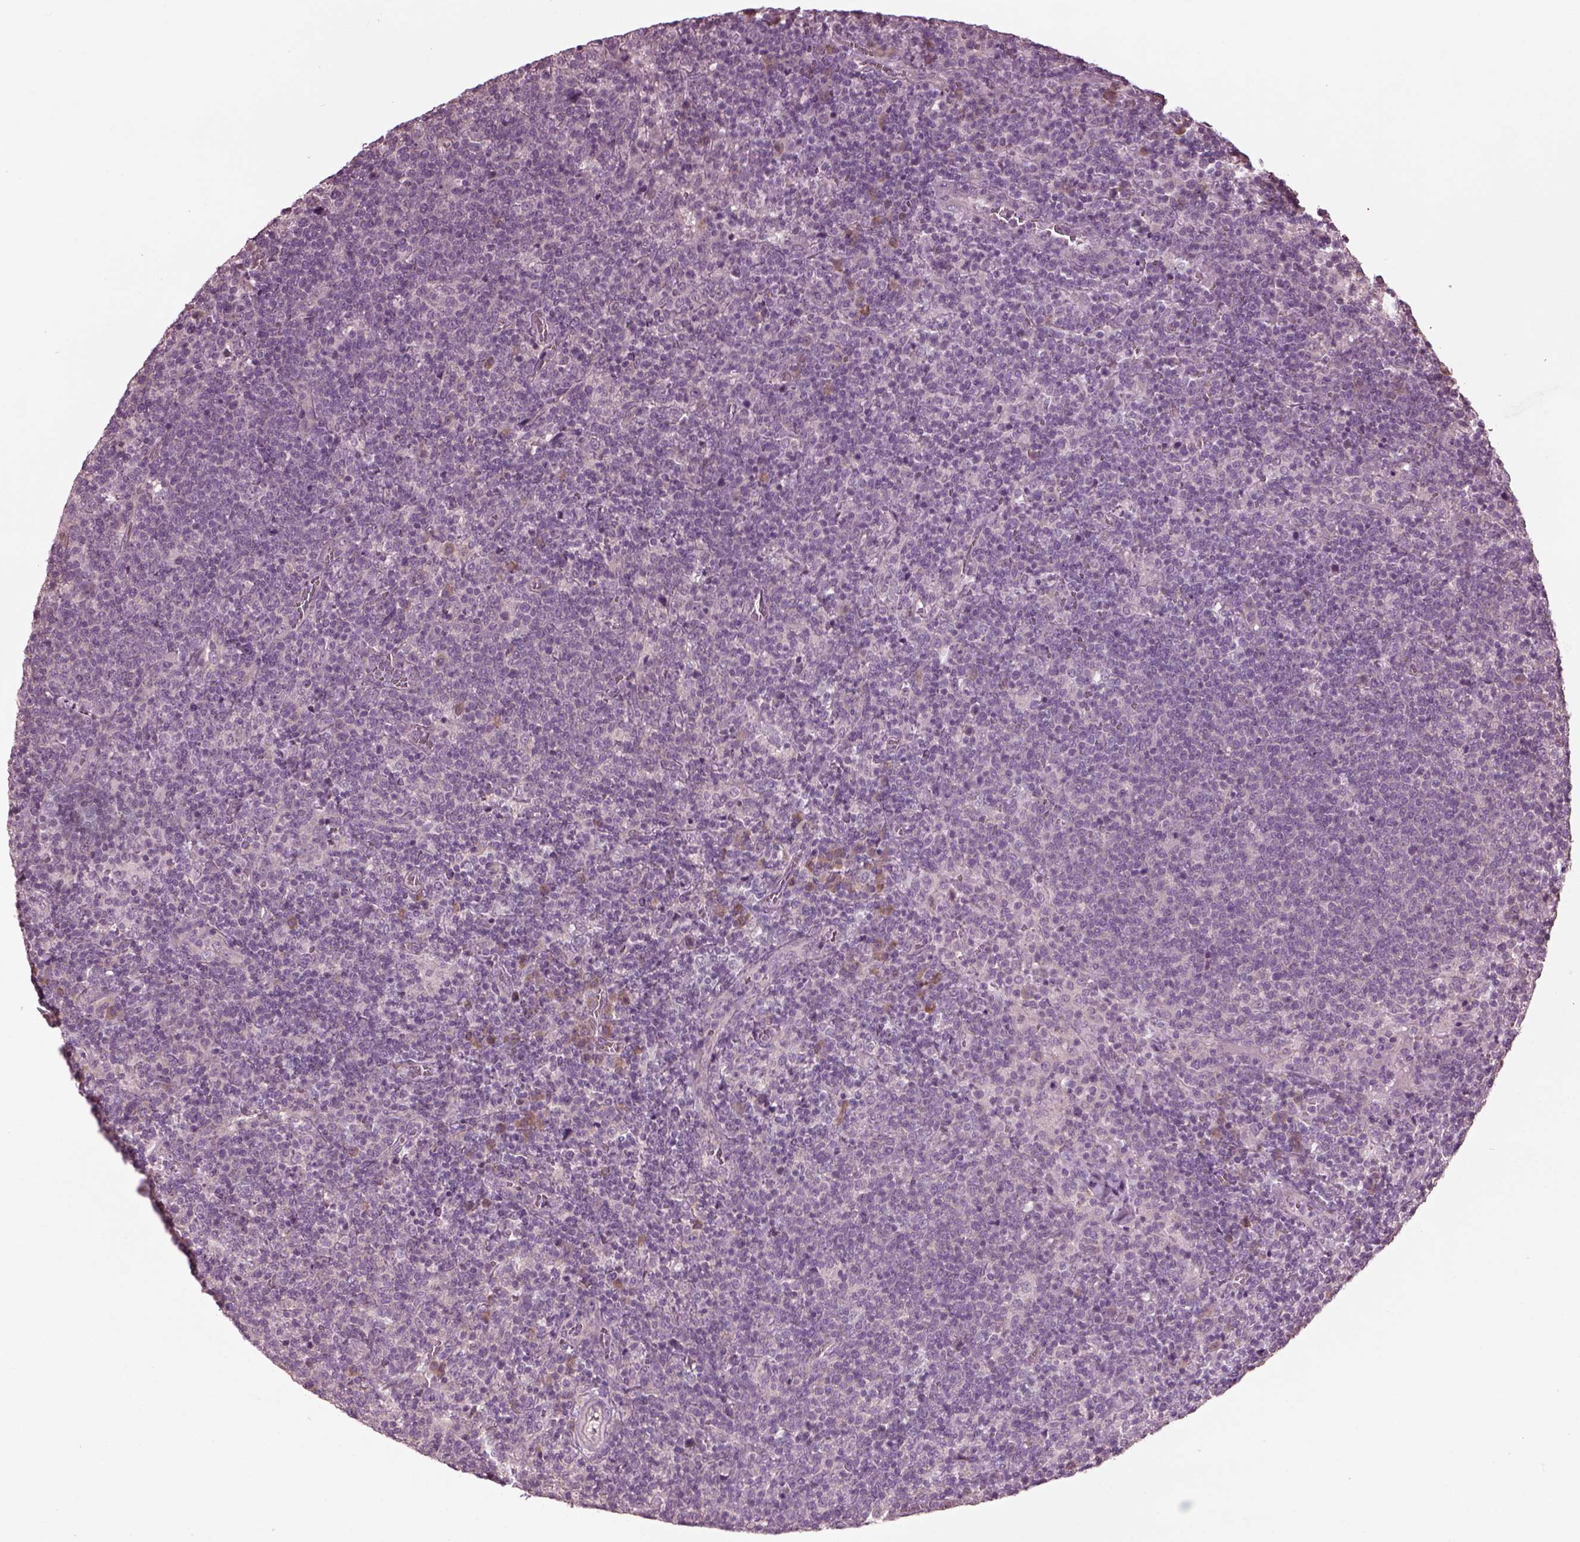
{"staining": {"intensity": "negative", "quantity": "none", "location": "none"}, "tissue": "lymphoma", "cell_type": "Tumor cells", "image_type": "cancer", "snomed": [{"axis": "morphology", "description": "Malignant lymphoma, non-Hodgkin's type, High grade"}, {"axis": "topography", "description": "Lymph node"}], "caption": "Immunohistochemistry (IHC) of human lymphoma demonstrates no staining in tumor cells.", "gene": "CABP5", "patient": {"sex": "male", "age": 61}}